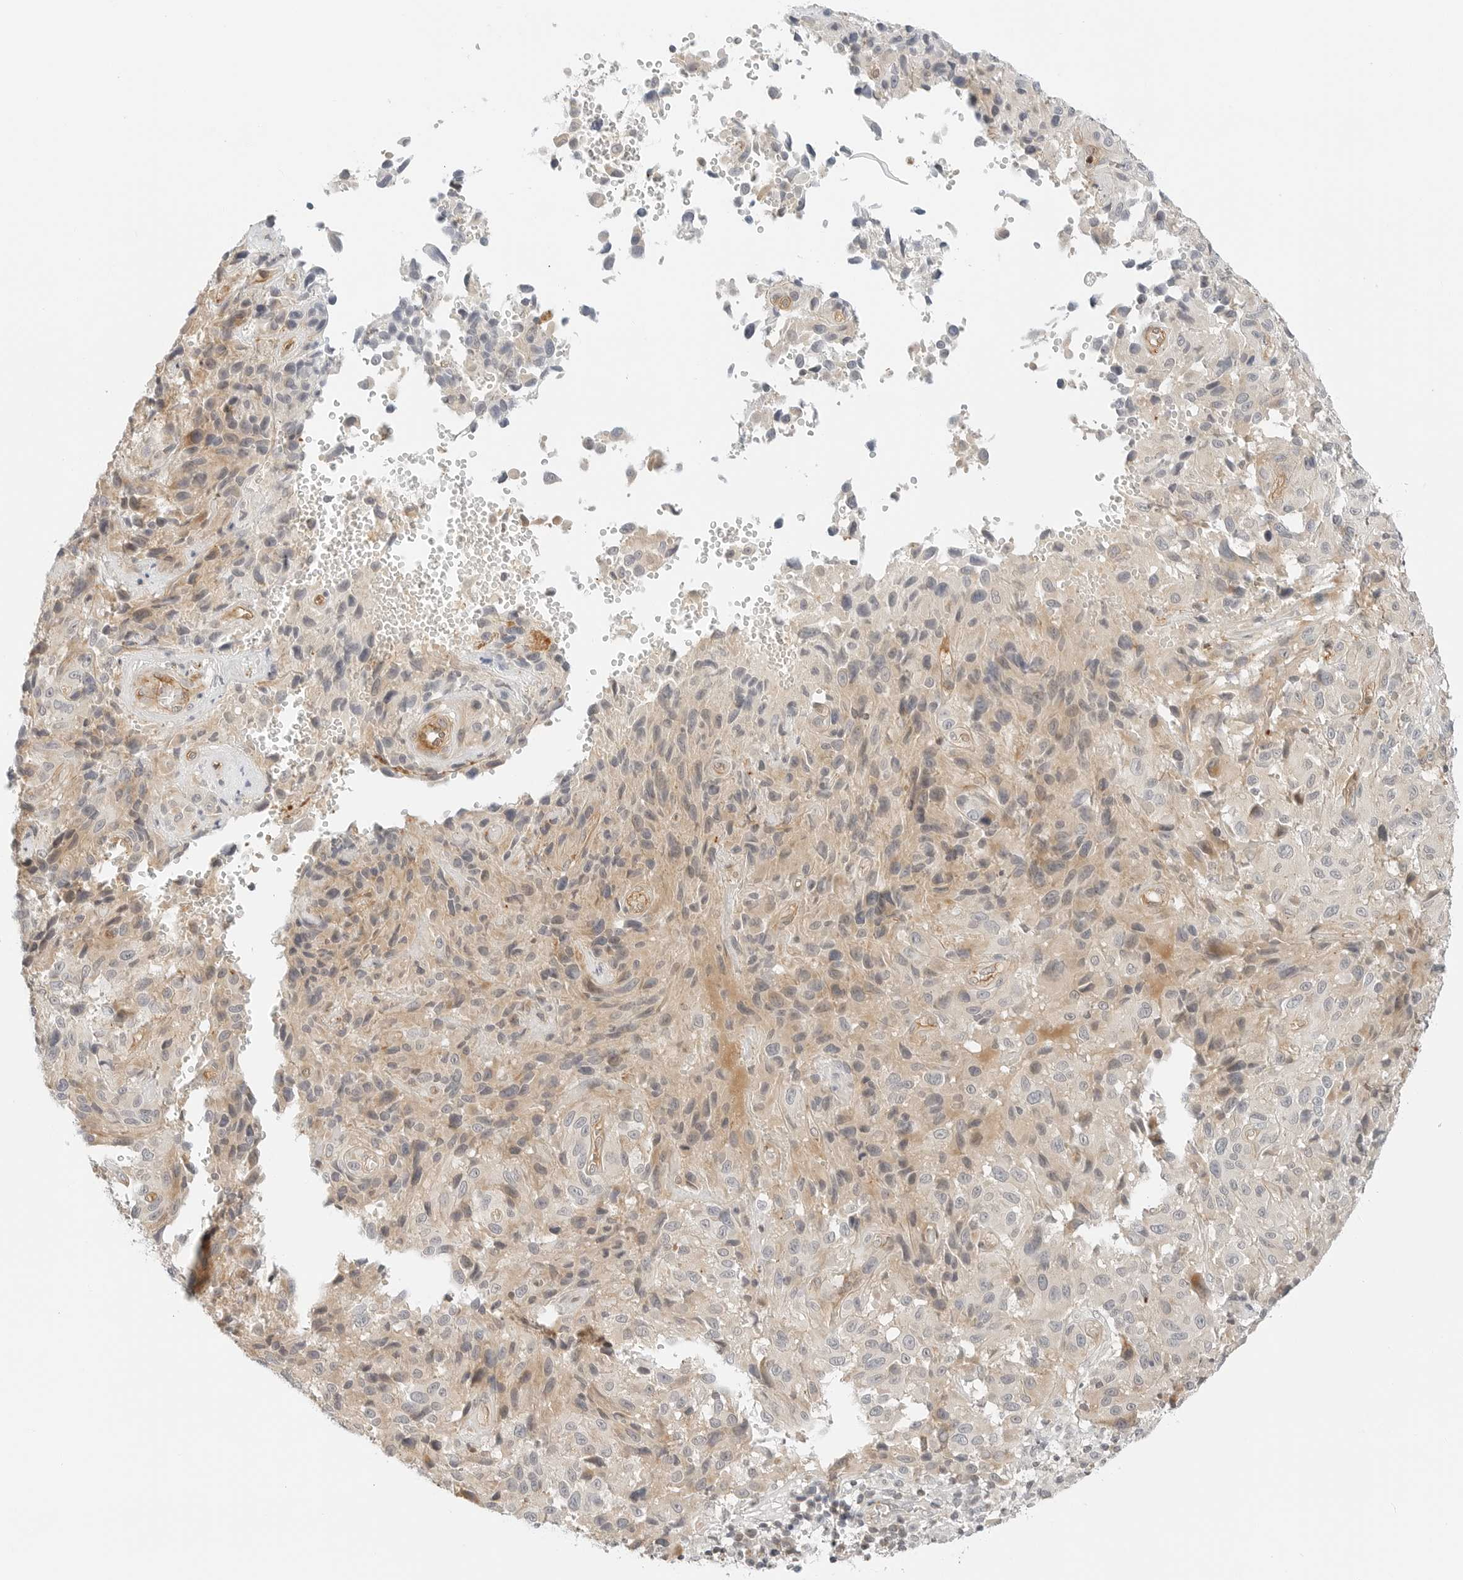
{"staining": {"intensity": "weak", "quantity": "25%-75%", "location": "cytoplasmic/membranous"}, "tissue": "melanoma", "cell_type": "Tumor cells", "image_type": "cancer", "snomed": [{"axis": "morphology", "description": "Malignant melanoma, NOS"}, {"axis": "topography", "description": "Skin"}], "caption": "A photomicrograph of human melanoma stained for a protein reveals weak cytoplasmic/membranous brown staining in tumor cells.", "gene": "IQCC", "patient": {"sex": "male", "age": 66}}